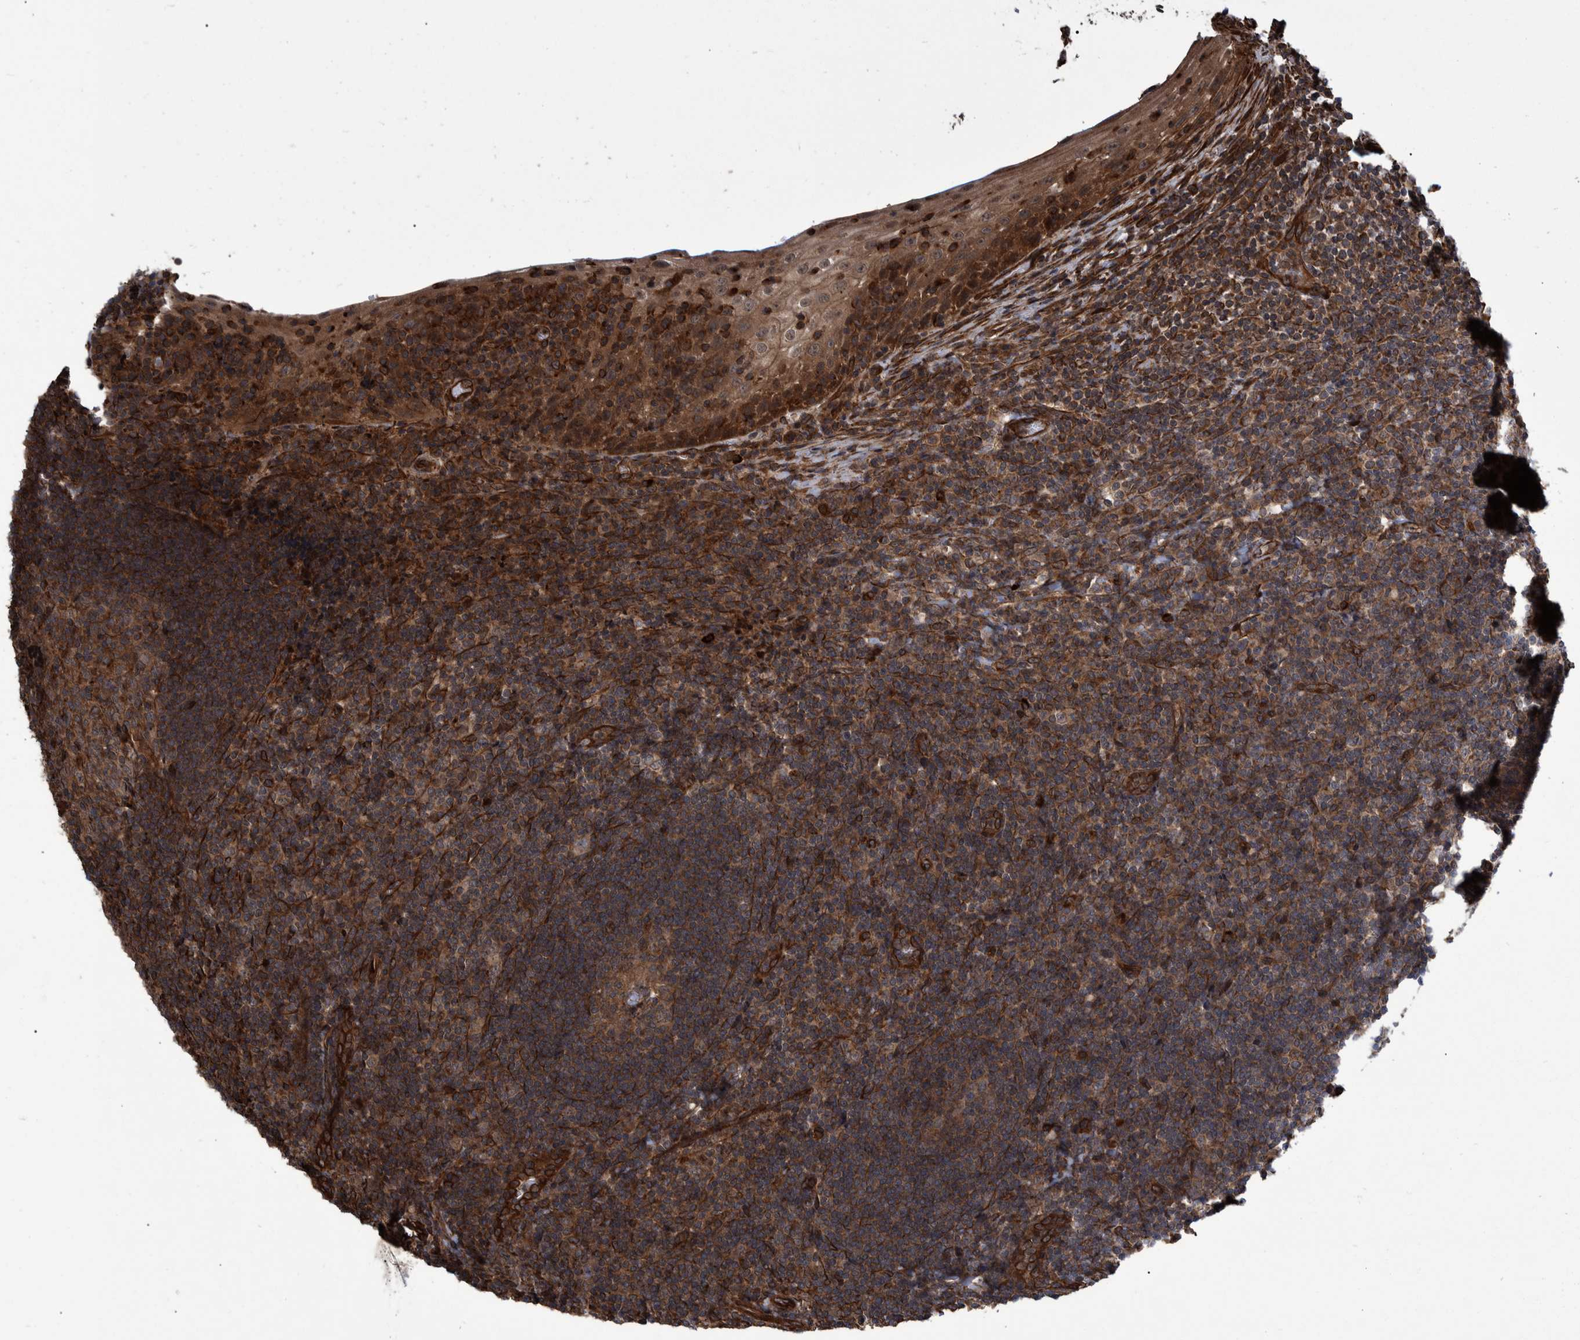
{"staining": {"intensity": "moderate", "quantity": "25%-75%", "location": "cytoplasmic/membranous"}, "tissue": "tonsil", "cell_type": "Germinal center cells", "image_type": "normal", "snomed": [{"axis": "morphology", "description": "Normal tissue, NOS"}, {"axis": "topography", "description": "Tonsil"}], "caption": "High-magnification brightfield microscopy of normal tonsil stained with DAB (3,3'-diaminobenzidine) (brown) and counterstained with hematoxylin (blue). germinal center cells exhibit moderate cytoplasmic/membranous staining is present in about25%-75% of cells.", "gene": "TNFRSF10B", "patient": {"sex": "male", "age": 37}}